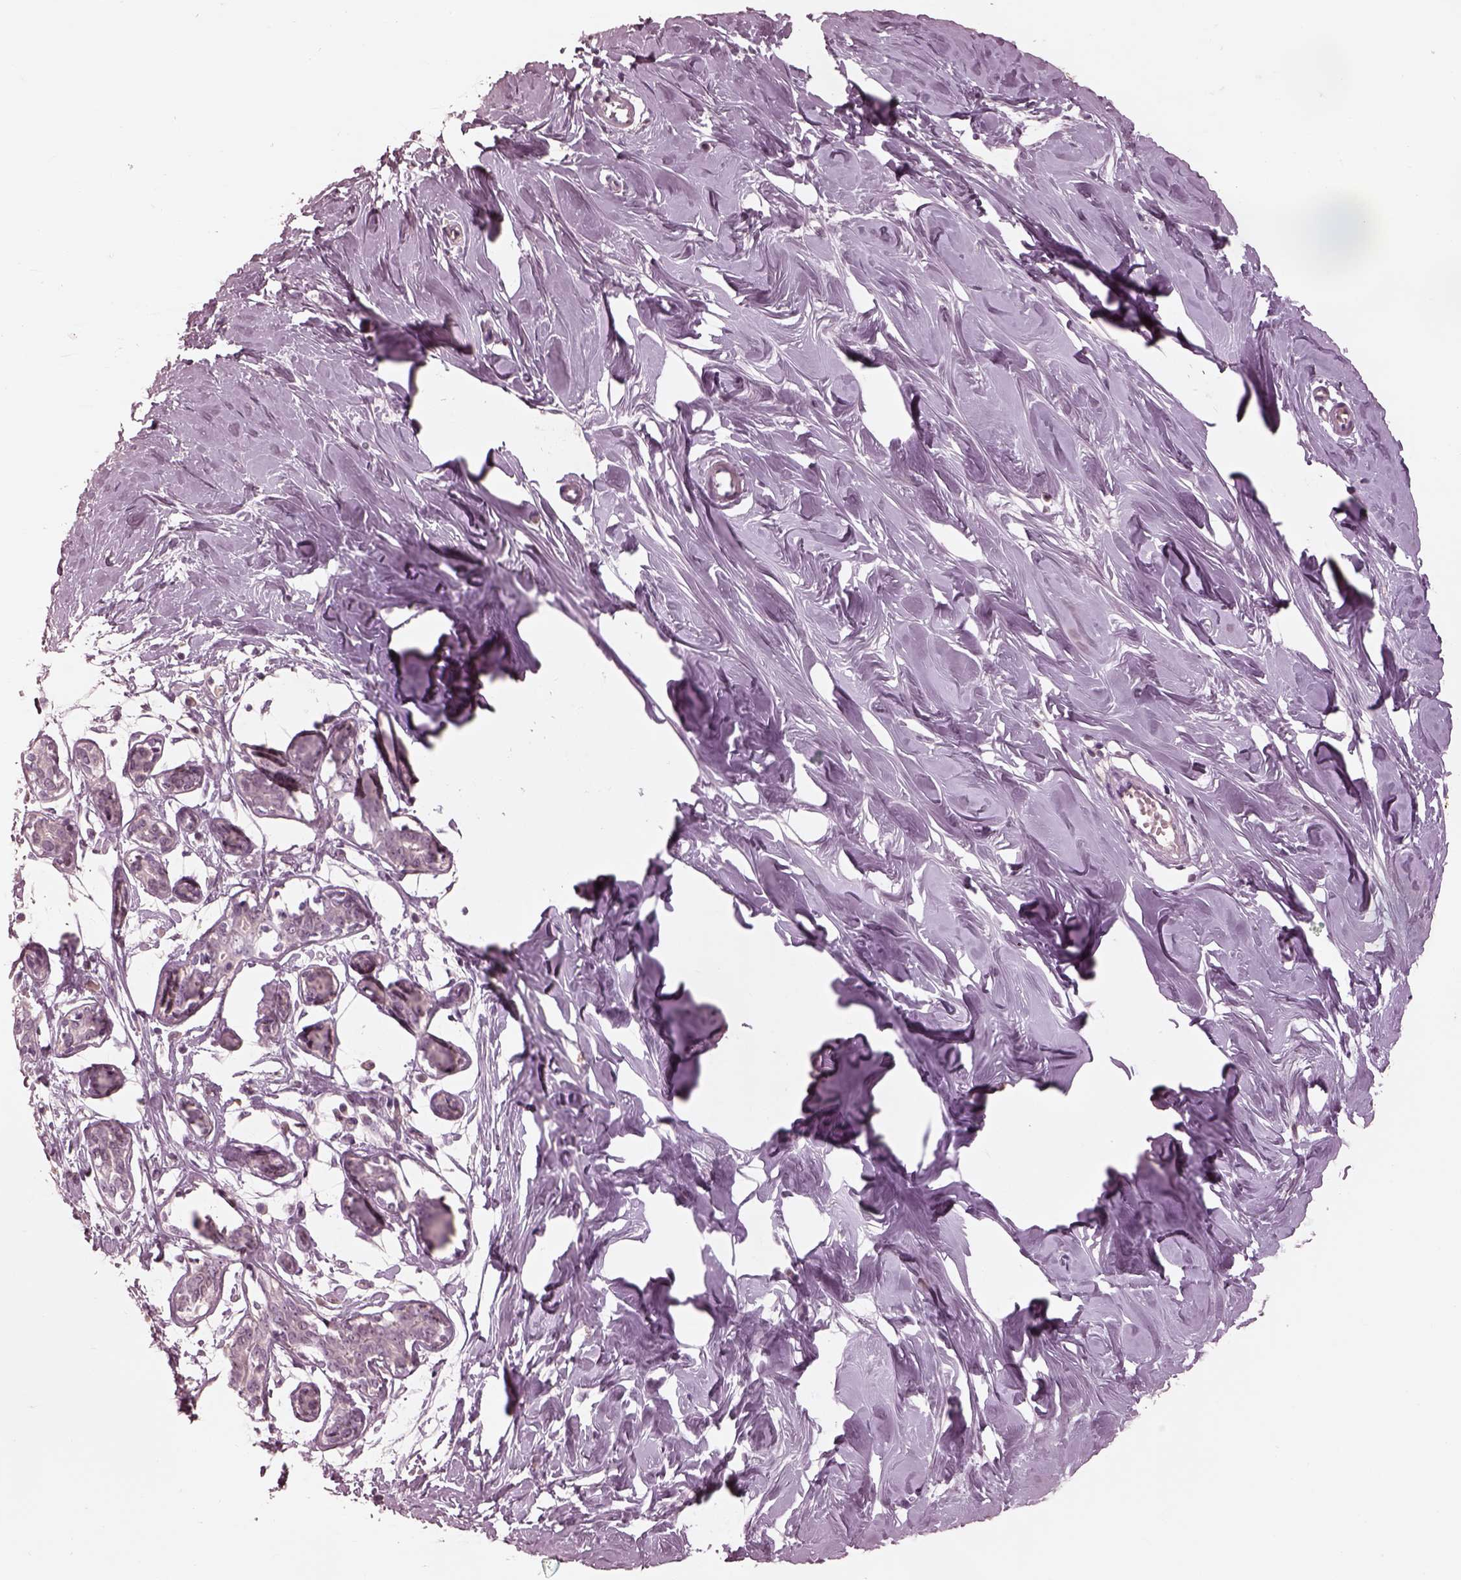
{"staining": {"intensity": "negative", "quantity": "none", "location": "none"}, "tissue": "breast", "cell_type": "Adipocytes", "image_type": "normal", "snomed": [{"axis": "morphology", "description": "Normal tissue, NOS"}, {"axis": "topography", "description": "Breast"}], "caption": "This histopathology image is of benign breast stained with IHC to label a protein in brown with the nuclei are counter-stained blue. There is no expression in adipocytes.", "gene": "KCNA2", "patient": {"sex": "female", "age": 27}}